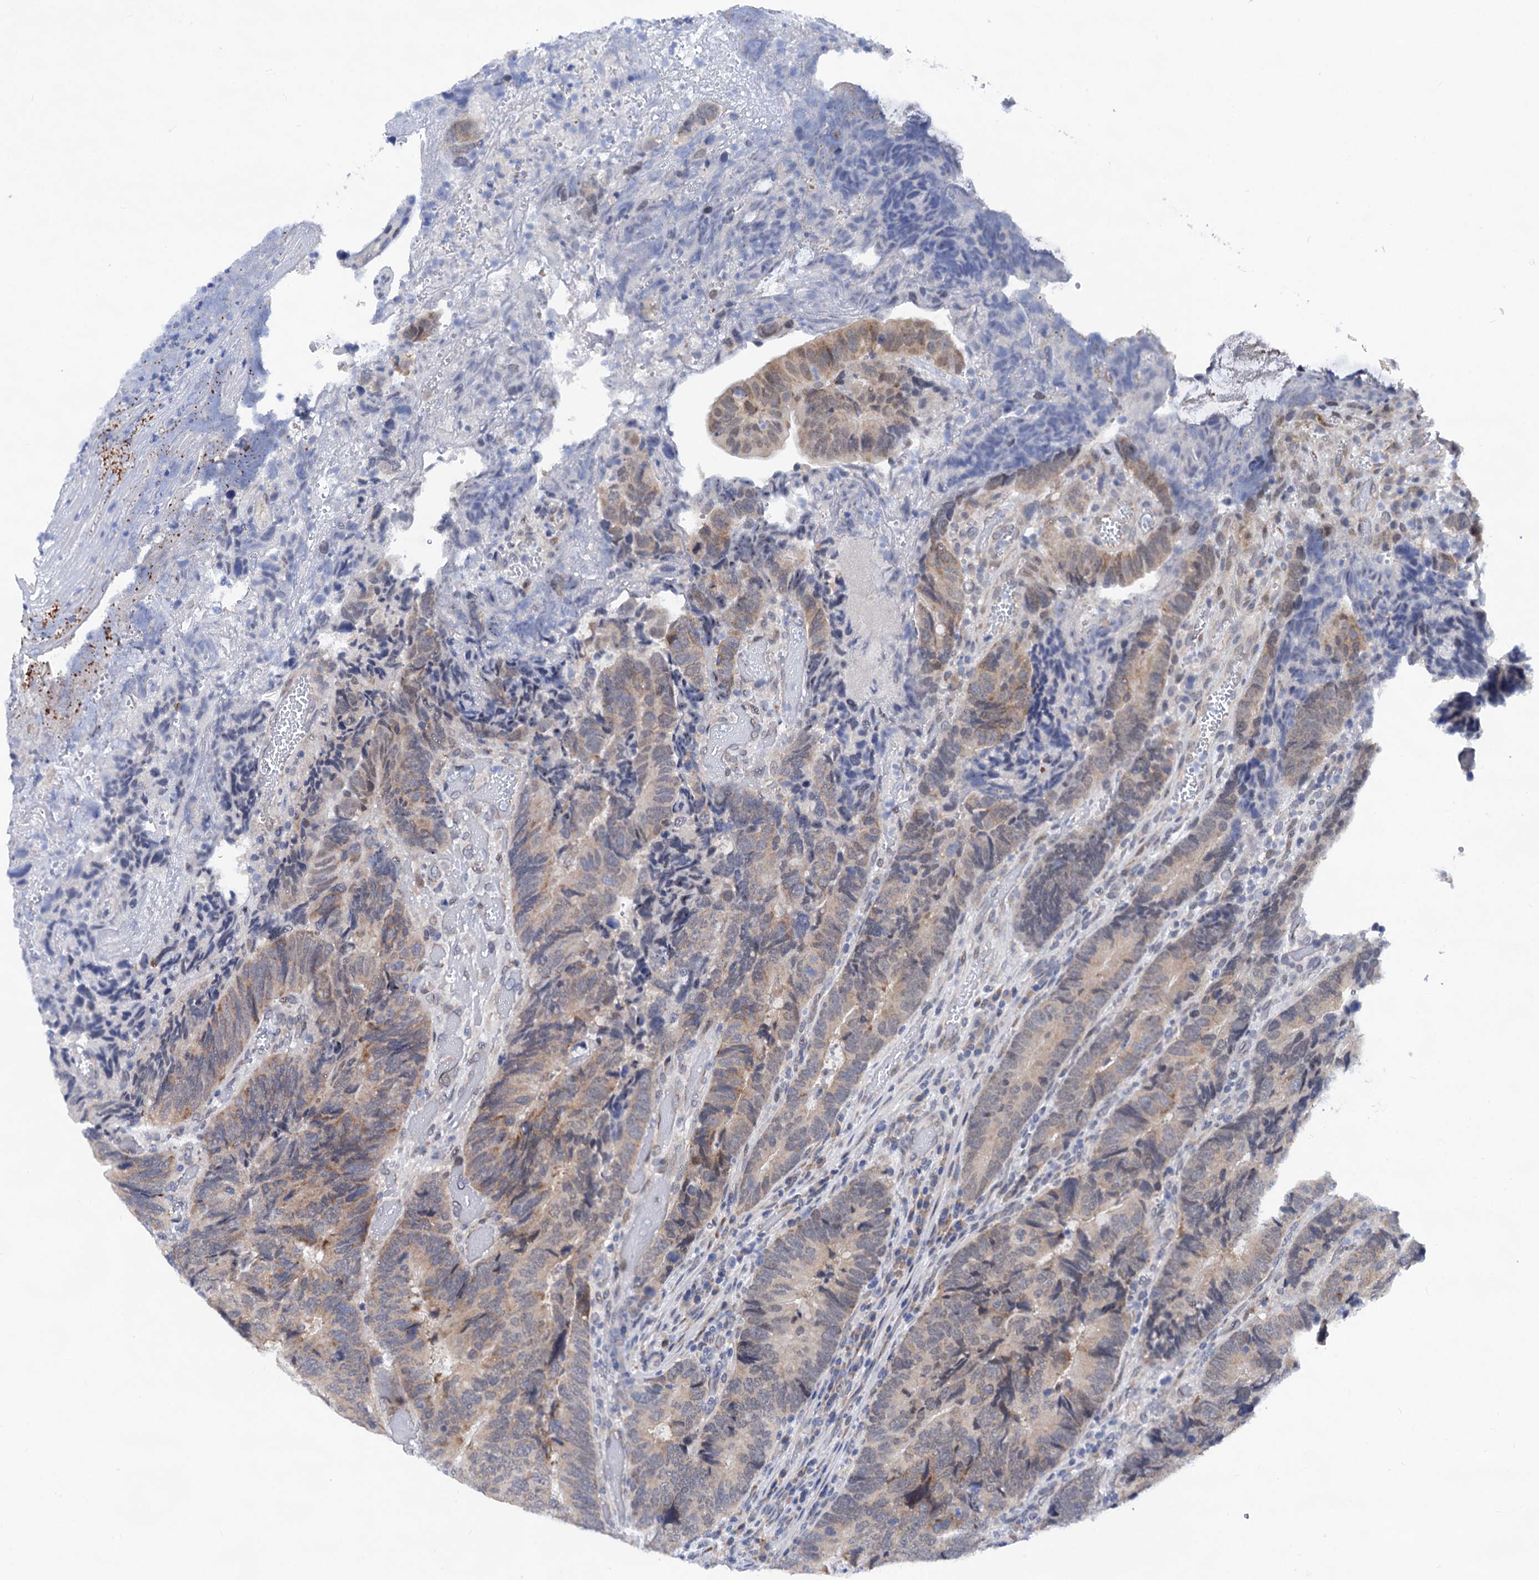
{"staining": {"intensity": "weak", "quantity": ">75%", "location": "cytoplasmic/membranous"}, "tissue": "colorectal cancer", "cell_type": "Tumor cells", "image_type": "cancer", "snomed": [{"axis": "morphology", "description": "Adenocarcinoma, NOS"}, {"axis": "topography", "description": "Colon"}], "caption": "Immunohistochemical staining of human colorectal cancer (adenocarcinoma) reveals low levels of weak cytoplasmic/membranous protein positivity in approximately >75% of tumor cells. (IHC, brightfield microscopy, high magnification).", "gene": "CAPRIN2", "patient": {"sex": "female", "age": 67}}